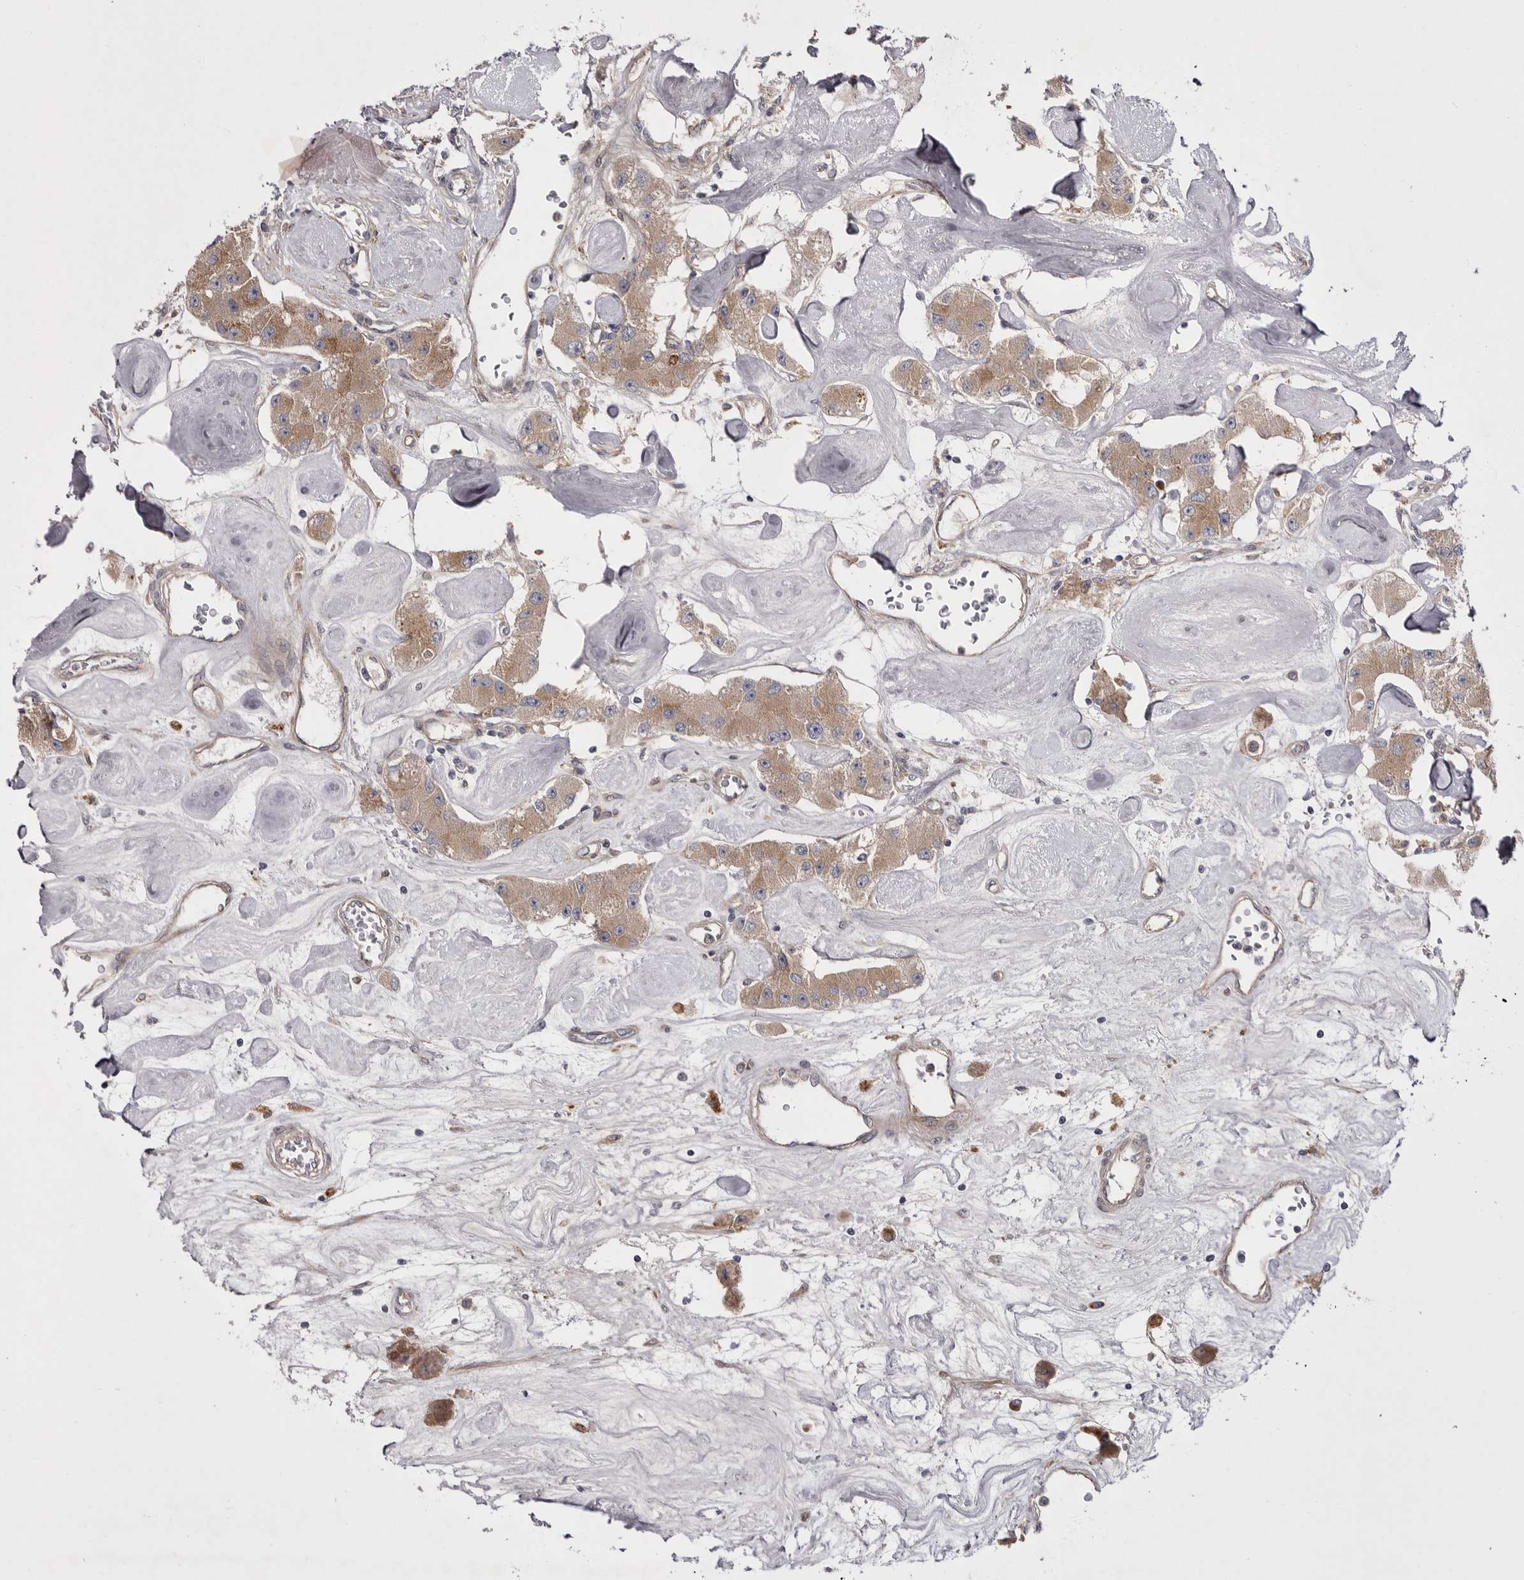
{"staining": {"intensity": "moderate", "quantity": ">75%", "location": "cytoplasmic/membranous"}, "tissue": "carcinoid", "cell_type": "Tumor cells", "image_type": "cancer", "snomed": [{"axis": "morphology", "description": "Carcinoid, malignant, NOS"}, {"axis": "topography", "description": "Pancreas"}], "caption": "Protein staining displays moderate cytoplasmic/membranous positivity in approximately >75% of tumor cells in carcinoid.", "gene": "OSBPL9", "patient": {"sex": "male", "age": 41}}